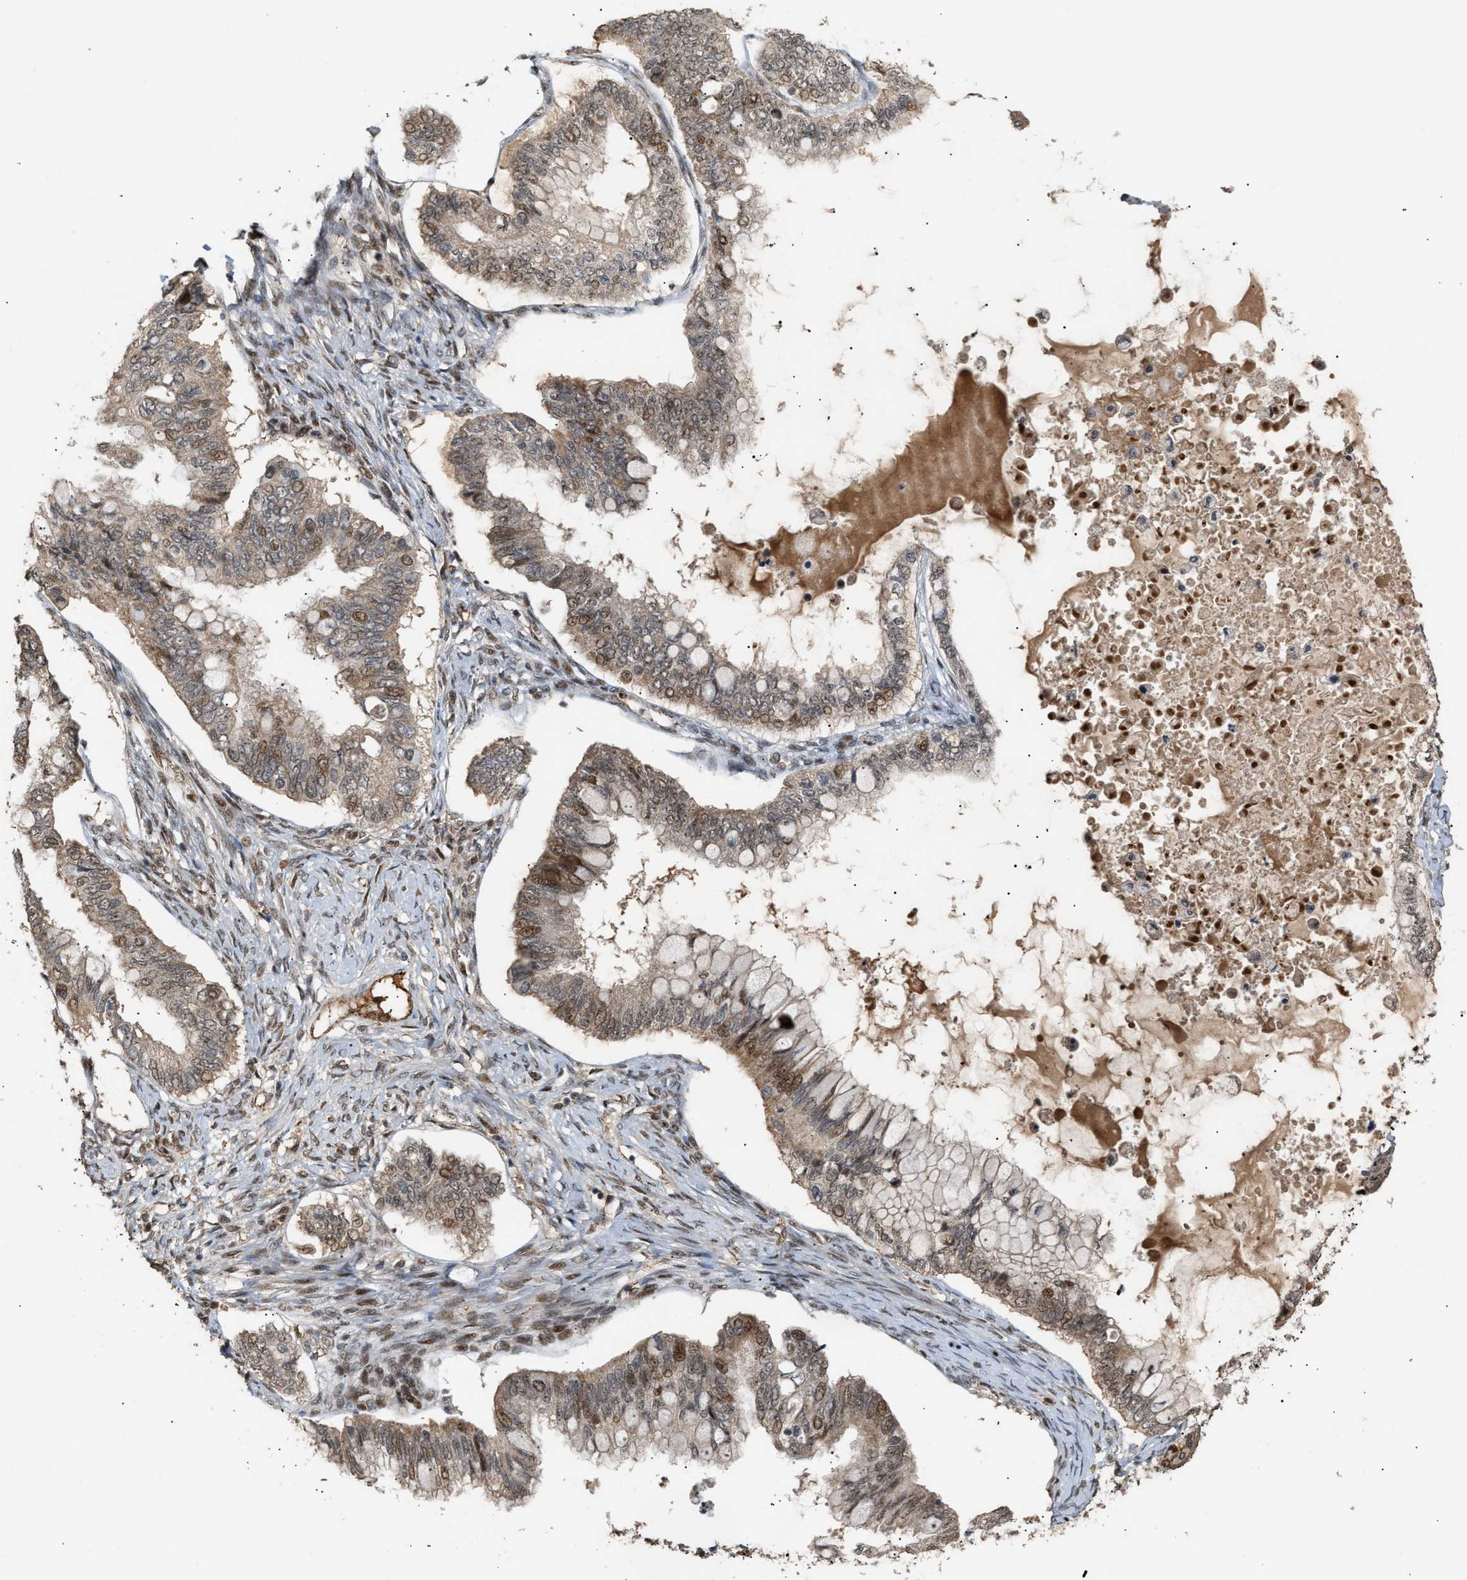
{"staining": {"intensity": "moderate", "quantity": "25%-75%", "location": "cytoplasmic/membranous,nuclear"}, "tissue": "ovarian cancer", "cell_type": "Tumor cells", "image_type": "cancer", "snomed": [{"axis": "morphology", "description": "Cystadenocarcinoma, mucinous, NOS"}, {"axis": "topography", "description": "Ovary"}], "caption": "Protein staining displays moderate cytoplasmic/membranous and nuclear expression in approximately 25%-75% of tumor cells in ovarian cancer.", "gene": "ZFAND5", "patient": {"sex": "female", "age": 80}}